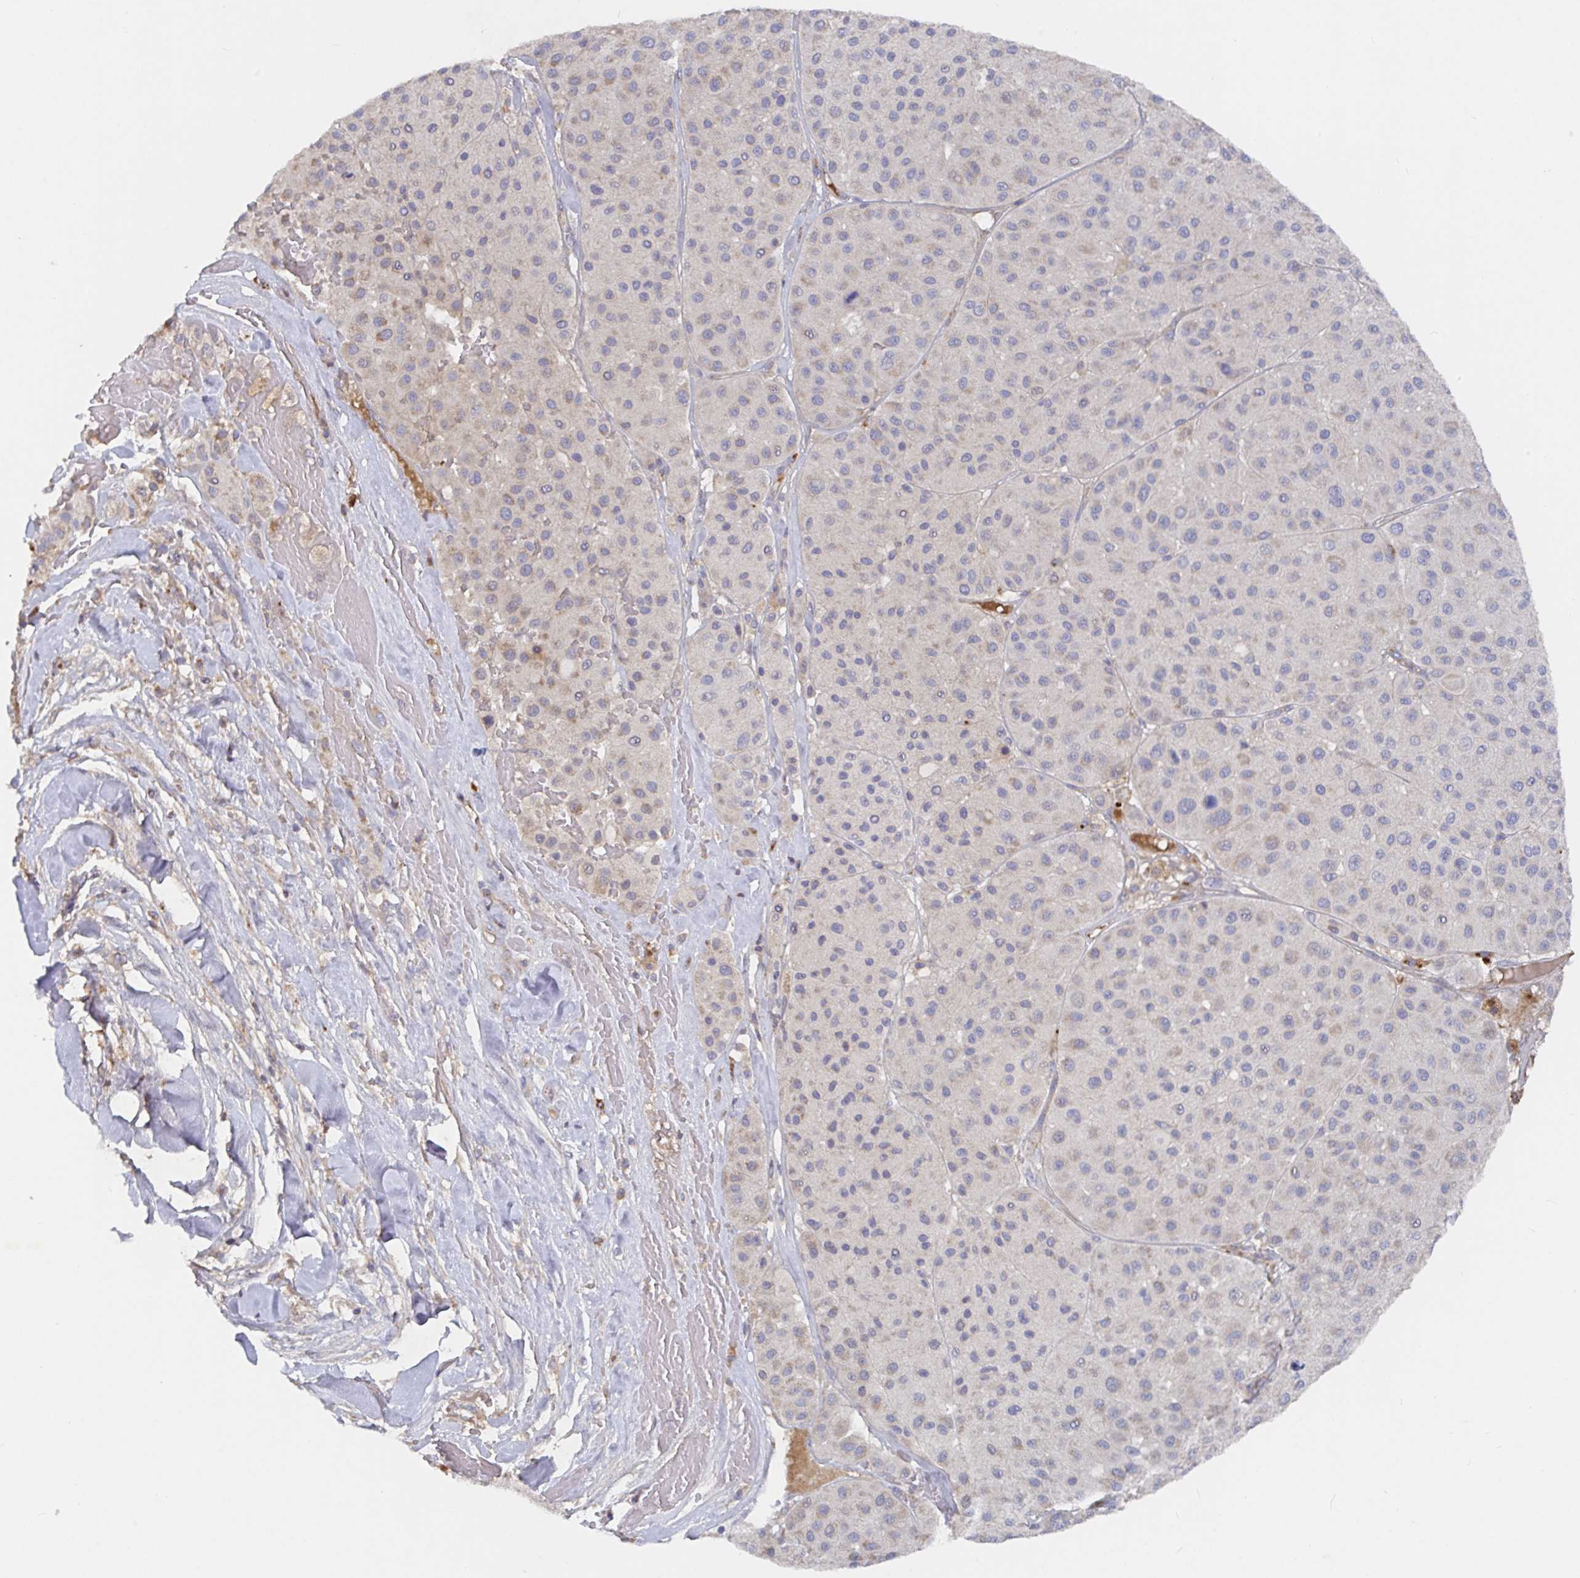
{"staining": {"intensity": "negative", "quantity": "none", "location": "none"}, "tissue": "melanoma", "cell_type": "Tumor cells", "image_type": "cancer", "snomed": [{"axis": "morphology", "description": "Malignant melanoma, Metastatic site"}, {"axis": "topography", "description": "Smooth muscle"}], "caption": "Protein analysis of malignant melanoma (metastatic site) reveals no significant staining in tumor cells. The staining is performed using DAB brown chromogen with nuclei counter-stained in using hematoxylin.", "gene": "IRAK2", "patient": {"sex": "male", "age": 41}}